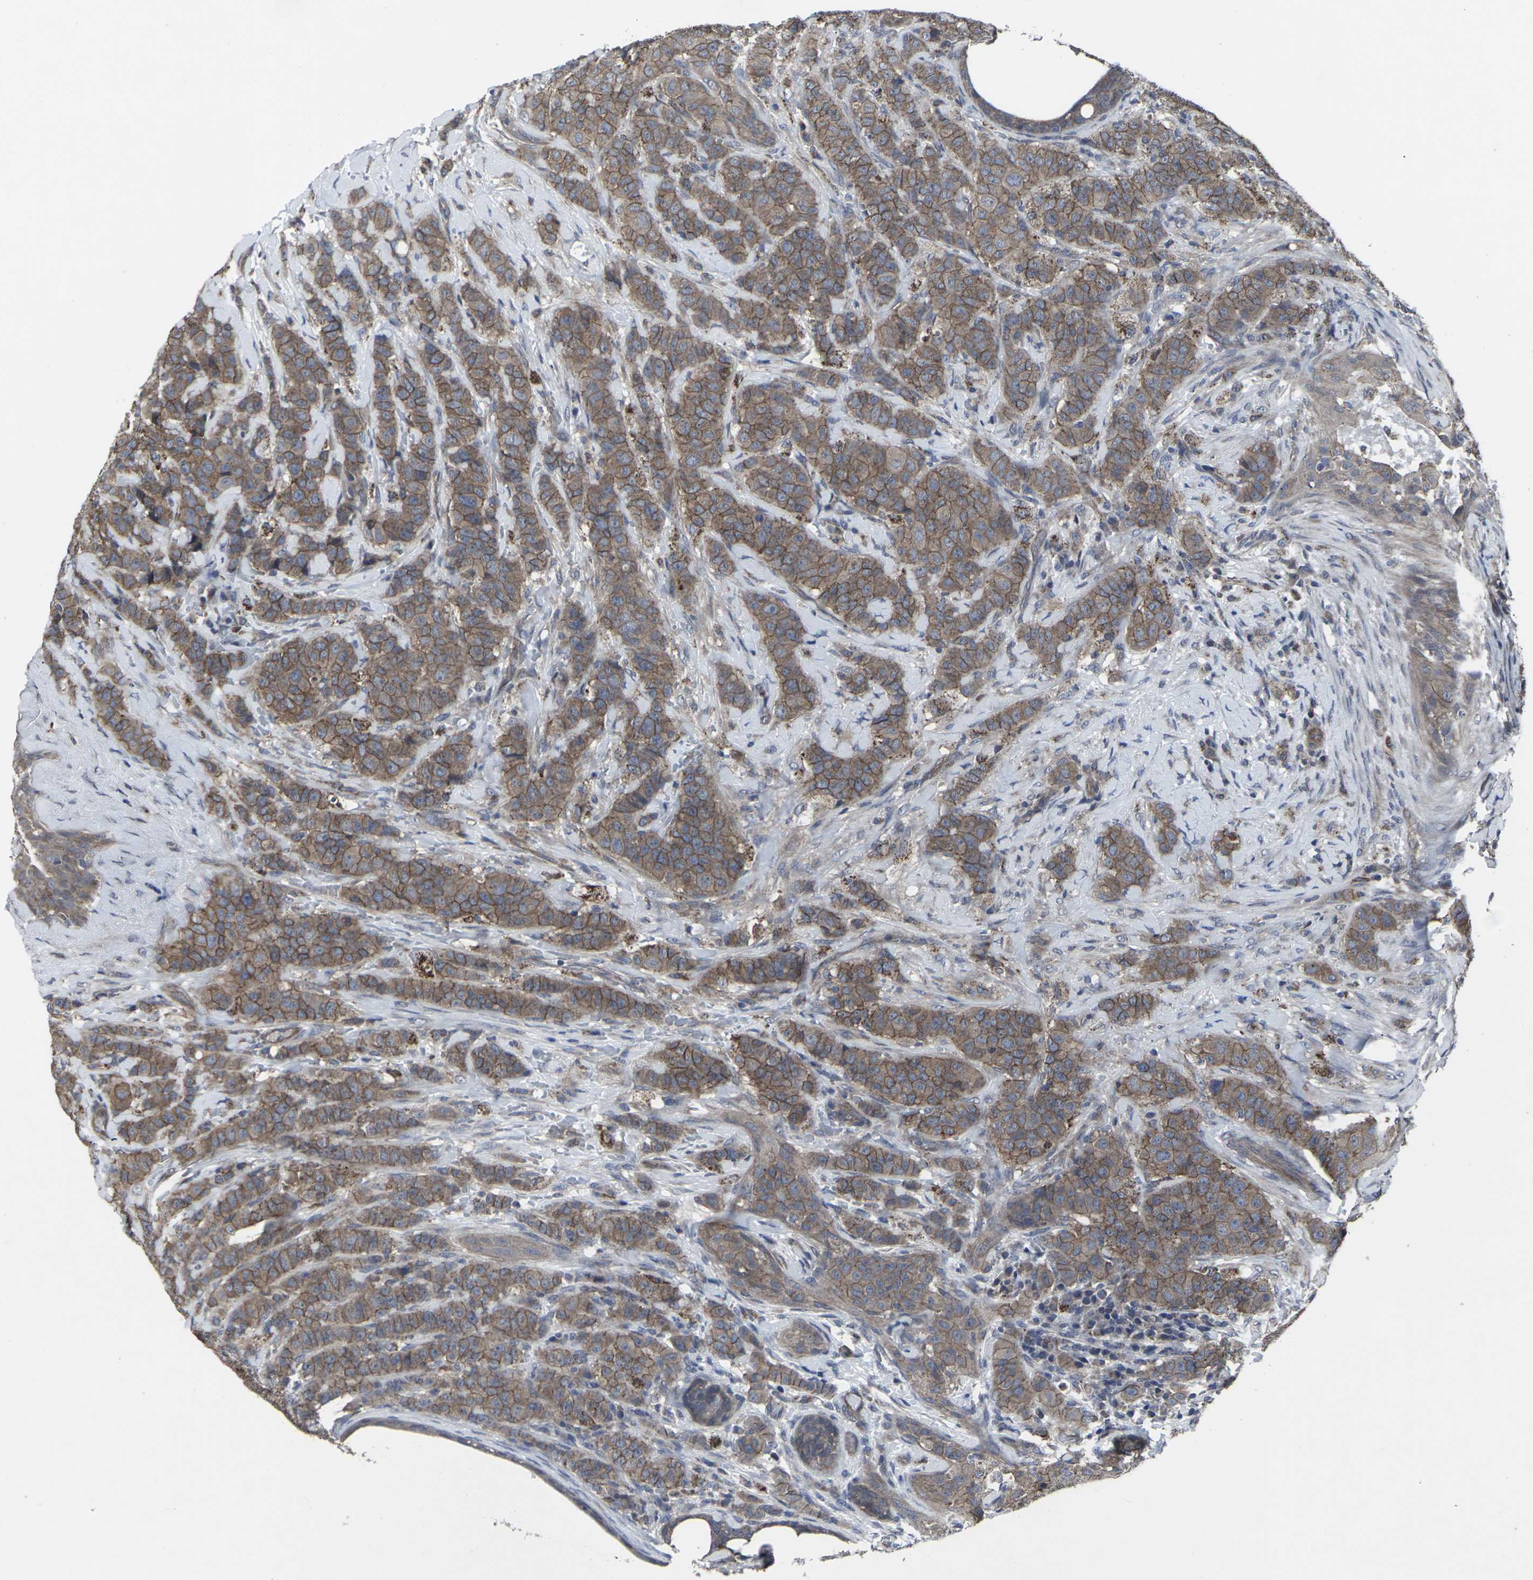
{"staining": {"intensity": "moderate", "quantity": ">75%", "location": "cytoplasmic/membranous"}, "tissue": "breast cancer", "cell_type": "Tumor cells", "image_type": "cancer", "snomed": [{"axis": "morphology", "description": "Normal tissue, NOS"}, {"axis": "morphology", "description": "Duct carcinoma"}, {"axis": "topography", "description": "Breast"}], "caption": "Immunohistochemical staining of intraductal carcinoma (breast) shows moderate cytoplasmic/membranous protein staining in about >75% of tumor cells.", "gene": "MAPKAPK2", "patient": {"sex": "female", "age": 40}}